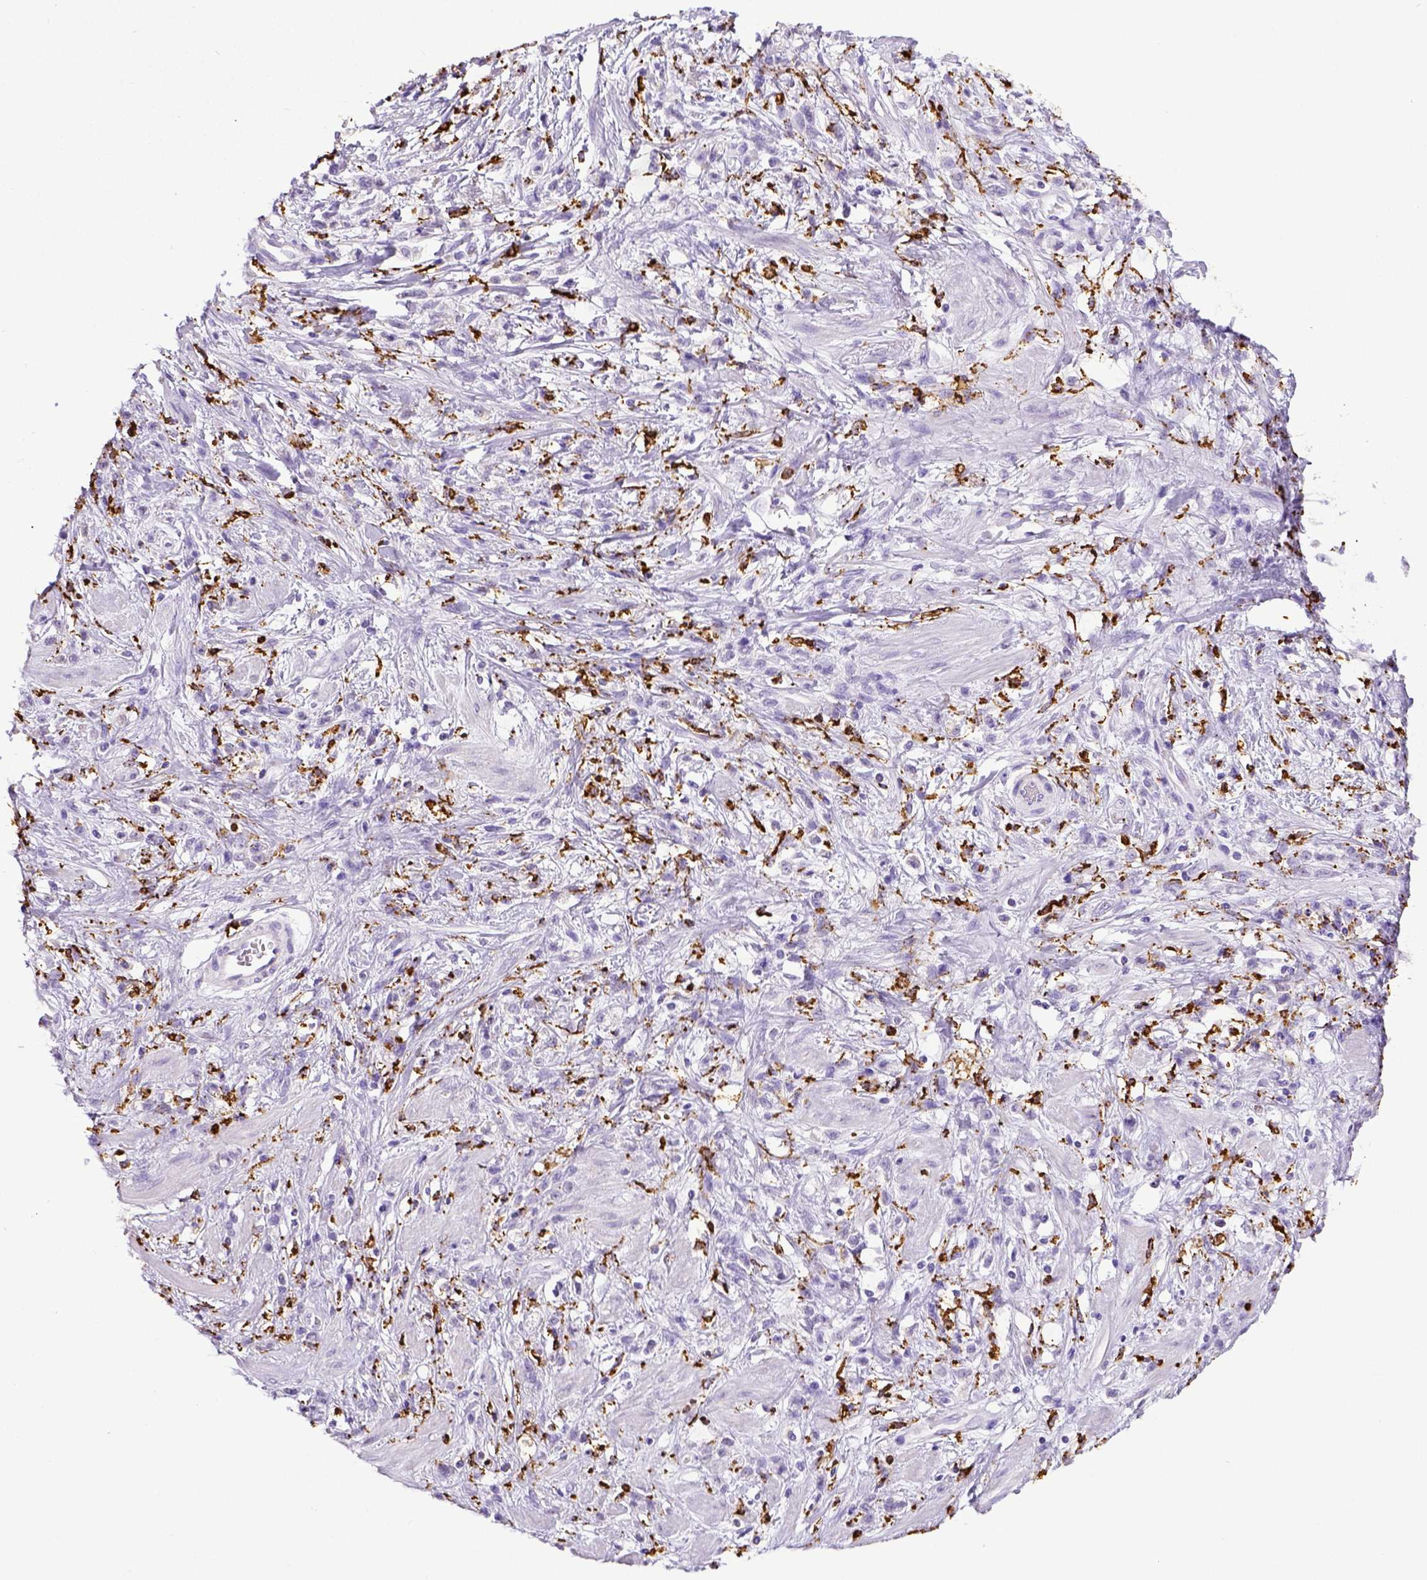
{"staining": {"intensity": "negative", "quantity": "none", "location": "none"}, "tissue": "stomach cancer", "cell_type": "Tumor cells", "image_type": "cancer", "snomed": [{"axis": "morphology", "description": "Adenocarcinoma, NOS"}, {"axis": "topography", "description": "Stomach"}], "caption": "Immunohistochemical staining of stomach cancer reveals no significant positivity in tumor cells. The staining is performed using DAB brown chromogen with nuclei counter-stained in using hematoxylin.", "gene": "CD68", "patient": {"sex": "female", "age": 60}}